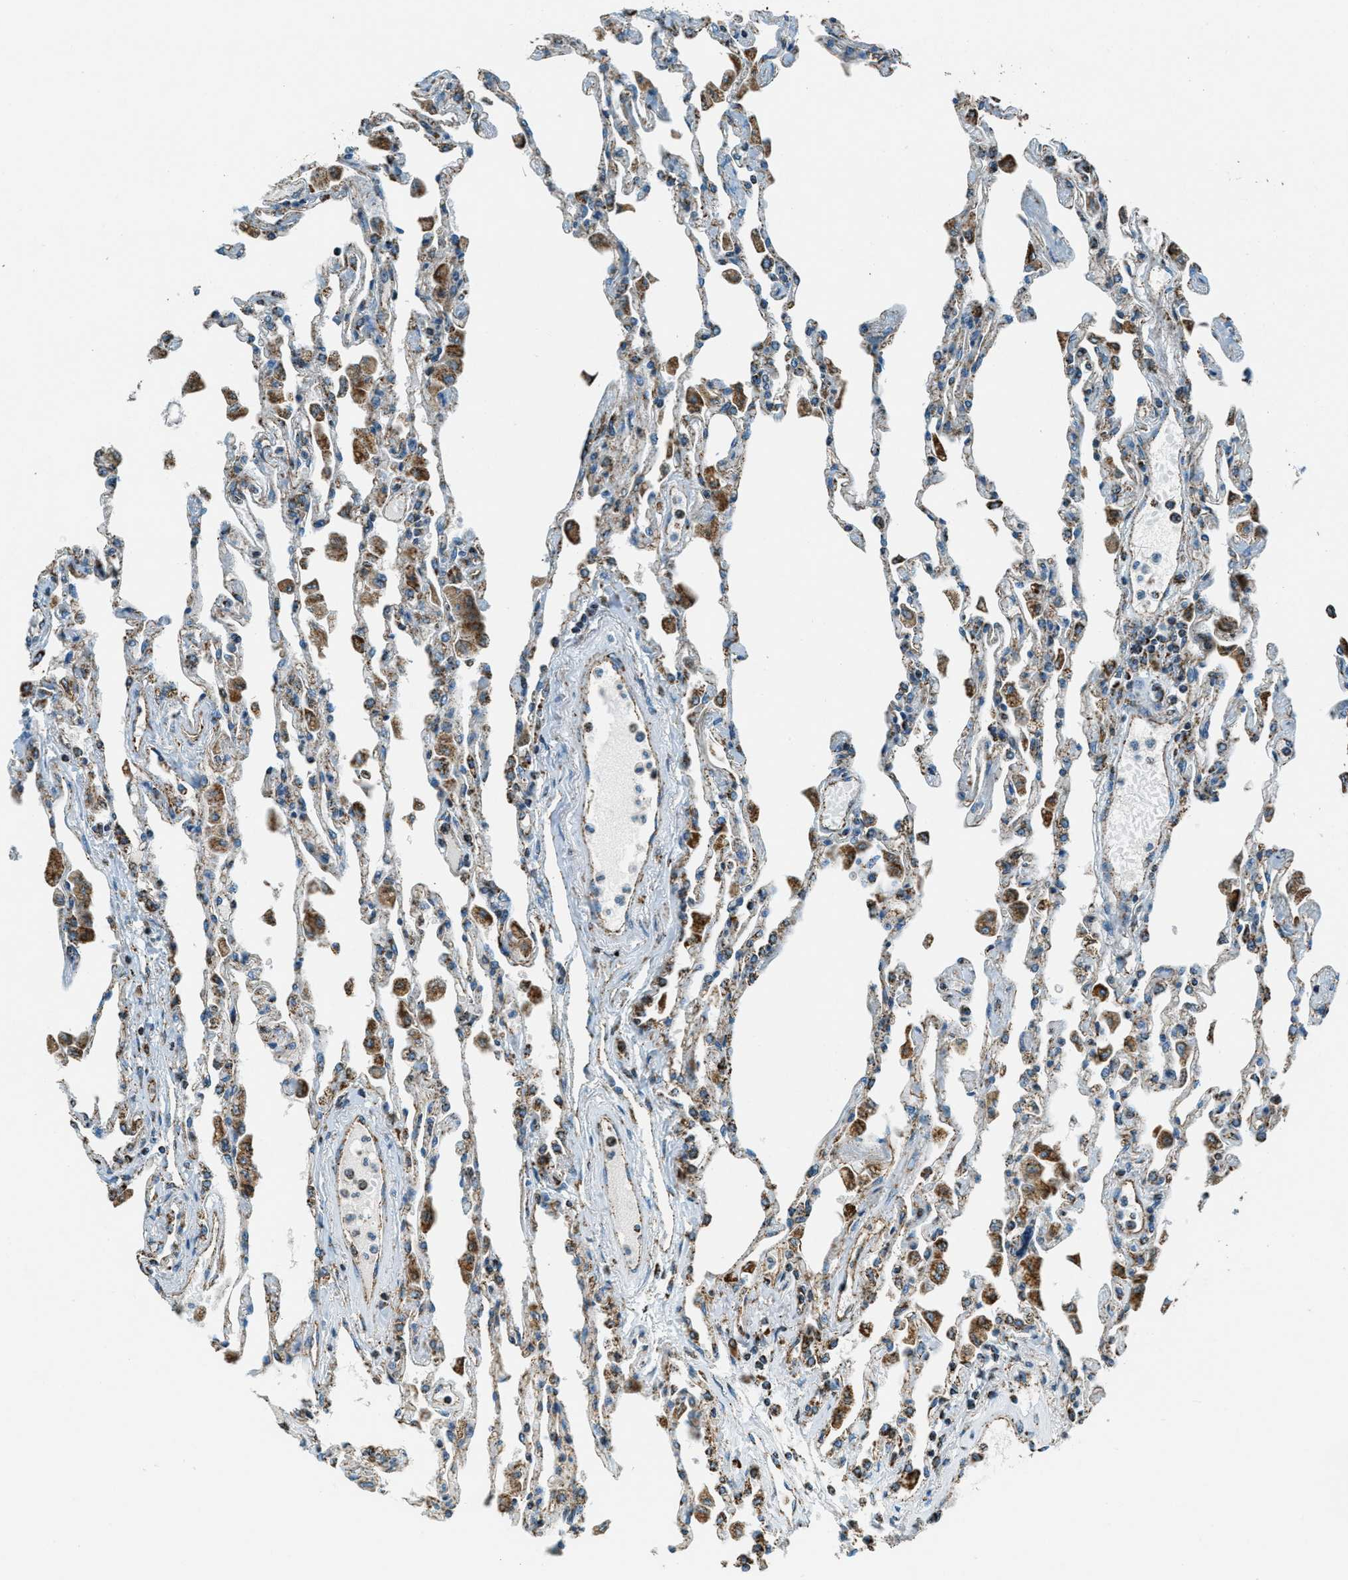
{"staining": {"intensity": "weak", "quantity": "<25%", "location": "cytoplasmic/membranous"}, "tissue": "lung", "cell_type": "Alveolar cells", "image_type": "normal", "snomed": [{"axis": "morphology", "description": "Normal tissue, NOS"}, {"axis": "topography", "description": "Bronchus"}, {"axis": "topography", "description": "Lung"}], "caption": "The image demonstrates no significant expression in alveolar cells of lung. (DAB immunohistochemistry (IHC) visualized using brightfield microscopy, high magnification).", "gene": "CHST15", "patient": {"sex": "female", "age": 49}}